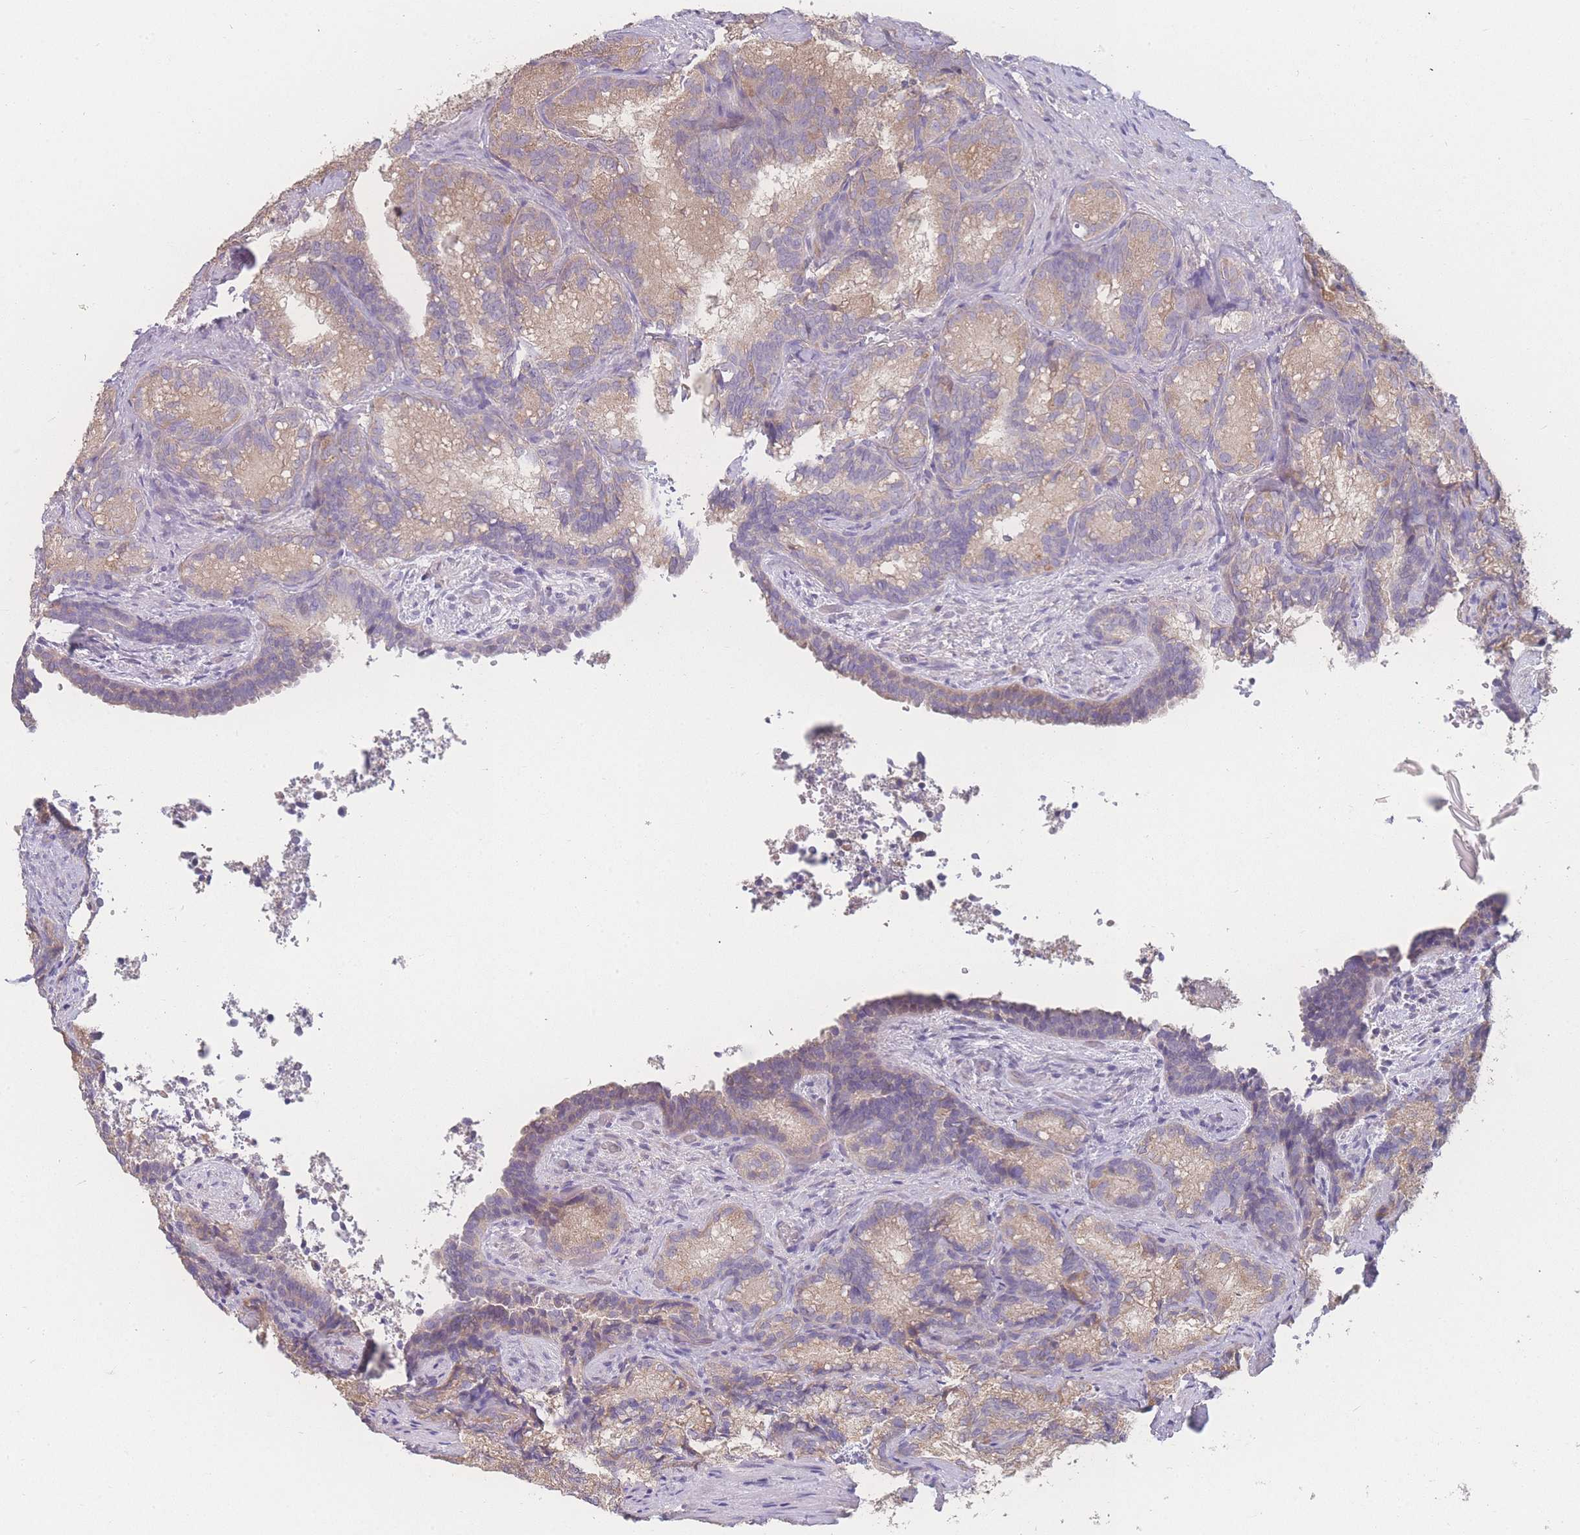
{"staining": {"intensity": "moderate", "quantity": ">75%", "location": "cytoplasmic/membranous"}, "tissue": "seminal vesicle", "cell_type": "Glandular cells", "image_type": "normal", "snomed": [{"axis": "morphology", "description": "Normal tissue, NOS"}, {"axis": "topography", "description": "Seminal veicle"}], "caption": "Glandular cells exhibit moderate cytoplasmic/membranous expression in approximately >75% of cells in normal seminal vesicle.", "gene": "GIPR", "patient": {"sex": "male", "age": 58}}